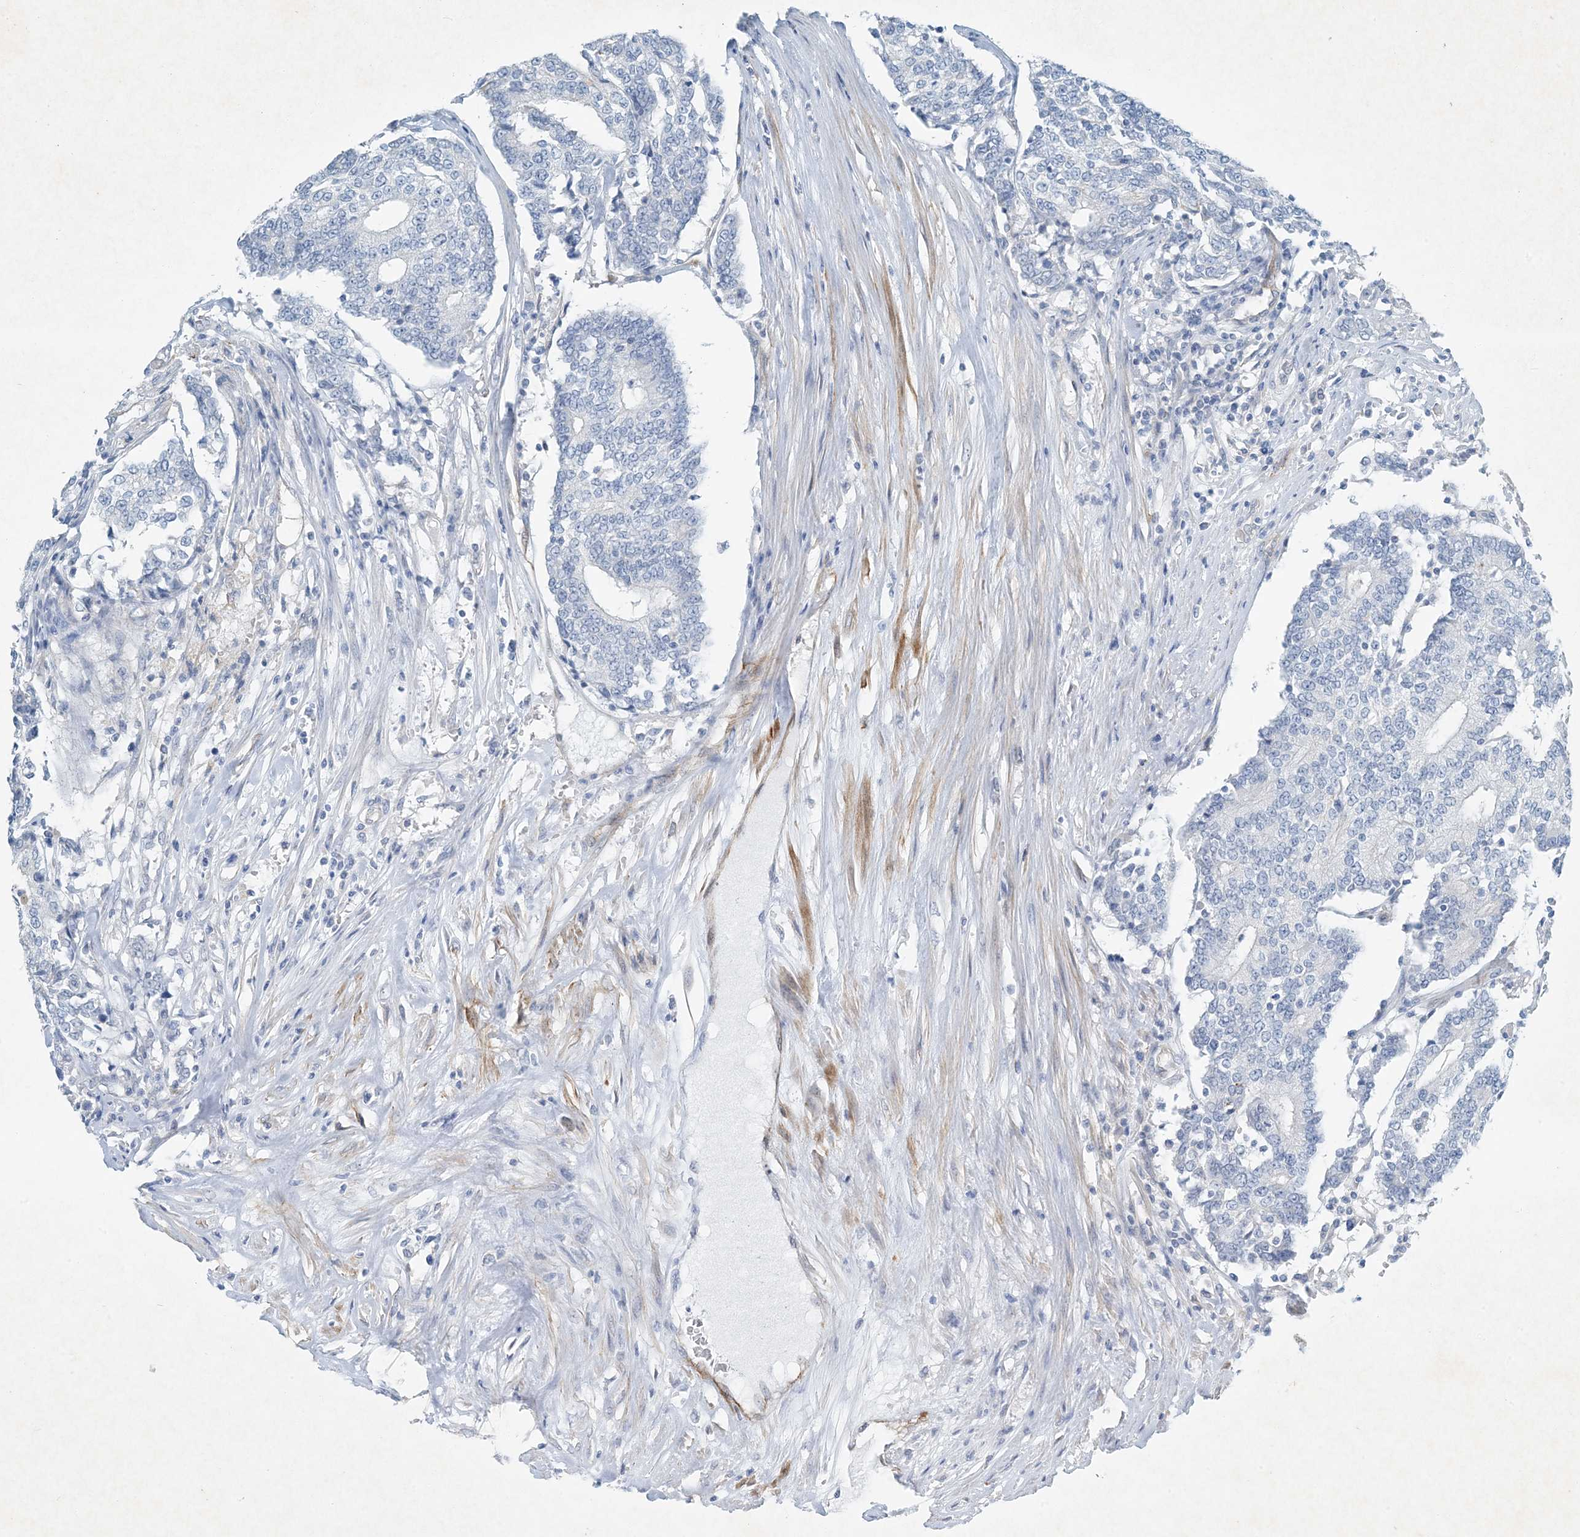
{"staining": {"intensity": "negative", "quantity": "none", "location": "none"}, "tissue": "prostate cancer", "cell_type": "Tumor cells", "image_type": "cancer", "snomed": [{"axis": "morphology", "description": "Normal tissue, NOS"}, {"axis": "morphology", "description": "Adenocarcinoma, High grade"}, {"axis": "topography", "description": "Prostate"}, {"axis": "topography", "description": "Seminal veicle"}], "caption": "This is a image of immunohistochemistry (IHC) staining of prostate cancer, which shows no positivity in tumor cells. (Stains: DAB immunohistochemistry with hematoxylin counter stain, Microscopy: brightfield microscopy at high magnification).", "gene": "PGM5", "patient": {"sex": "male", "age": 55}}